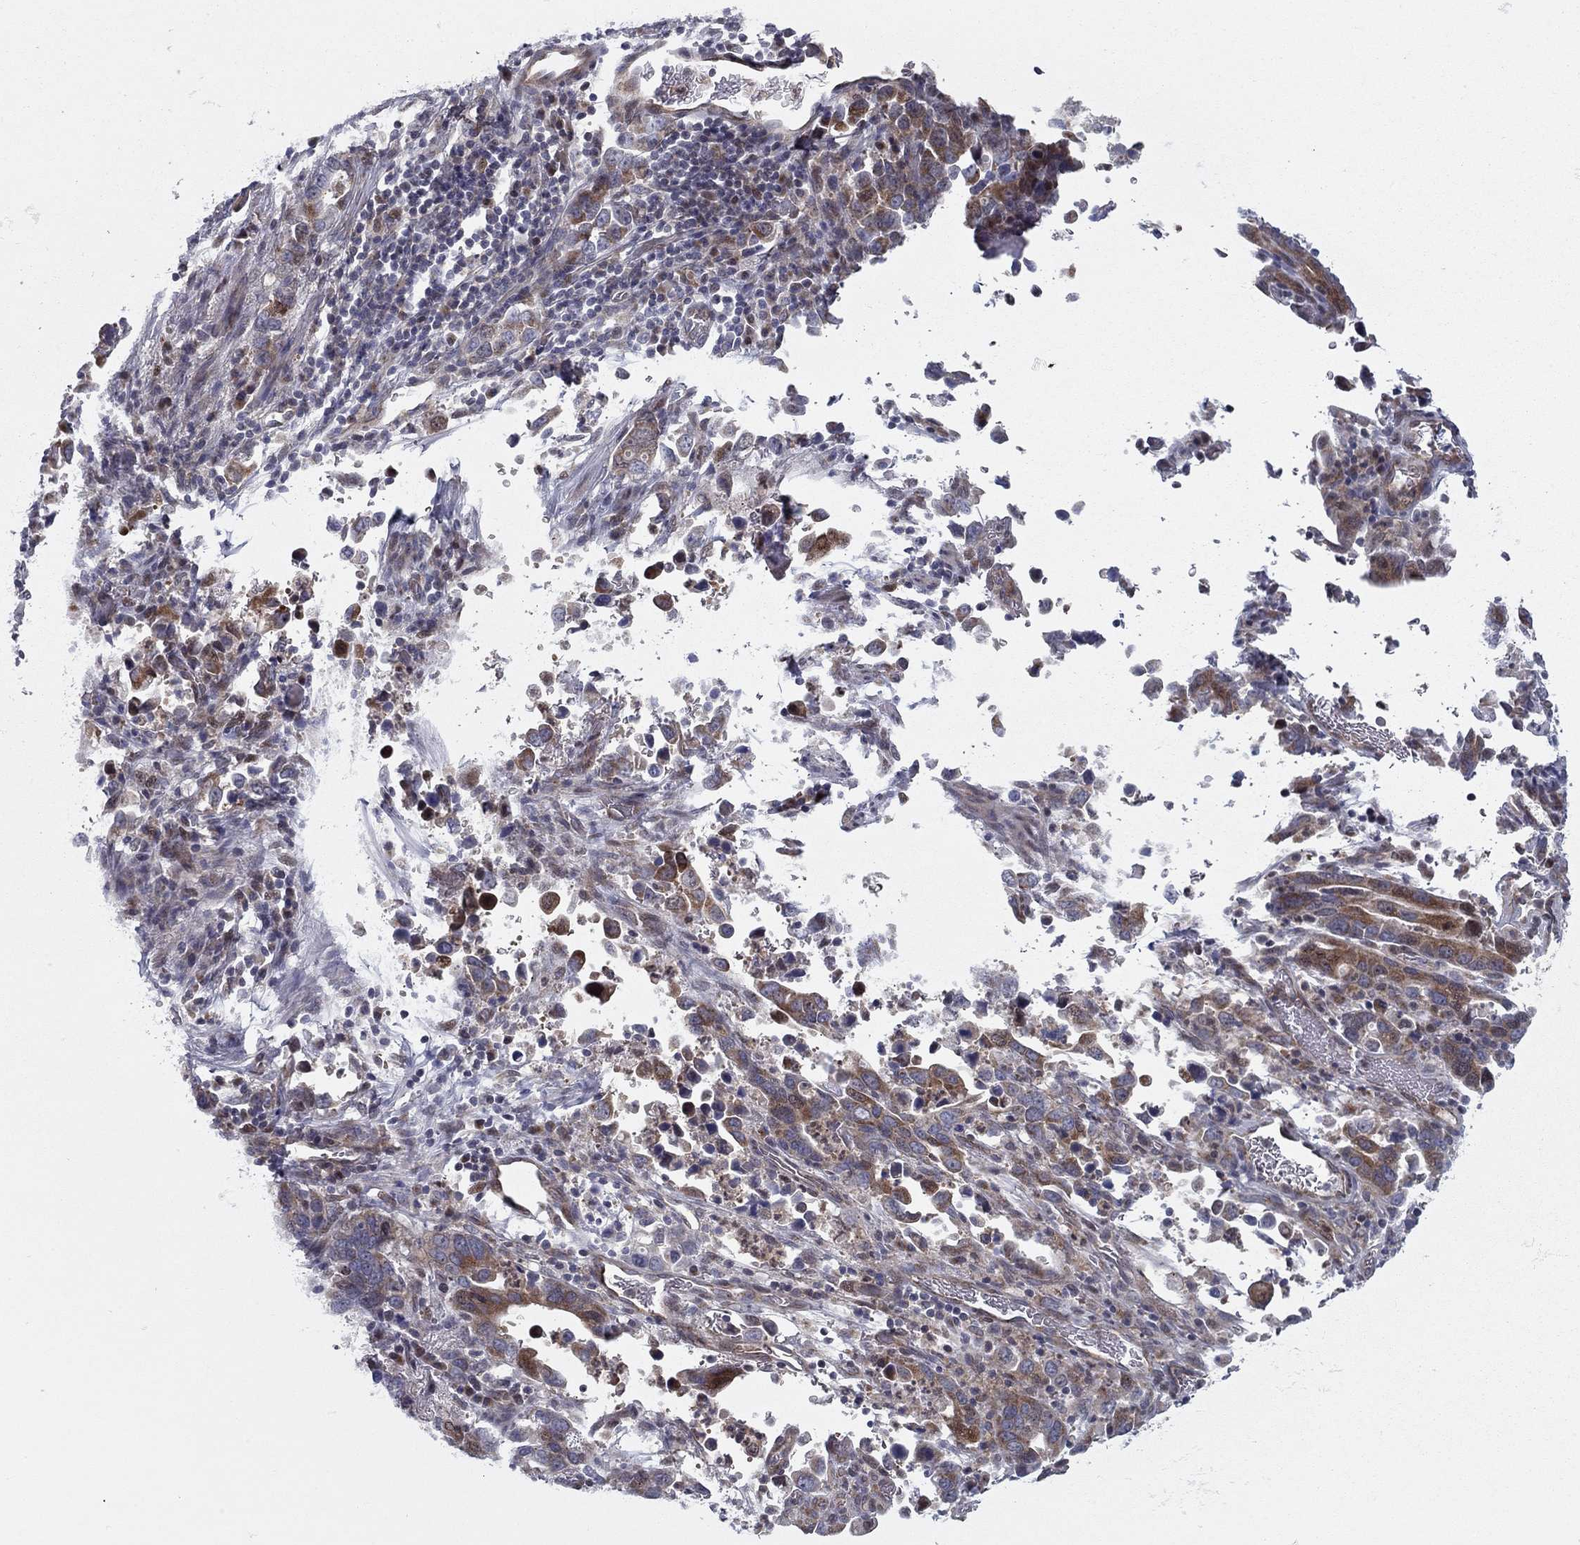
{"staining": {"intensity": "strong", "quantity": "<25%", "location": "cytoplasmic/membranous"}, "tissue": "stomach cancer", "cell_type": "Tumor cells", "image_type": "cancer", "snomed": [{"axis": "morphology", "description": "Adenocarcinoma, NOS"}, {"axis": "topography", "description": "Stomach, upper"}], "caption": "Immunohistochemistry (IHC) photomicrograph of stomach cancer stained for a protein (brown), which shows medium levels of strong cytoplasmic/membranous positivity in approximately <25% of tumor cells.", "gene": "DUSP7", "patient": {"sex": "male", "age": 74}}